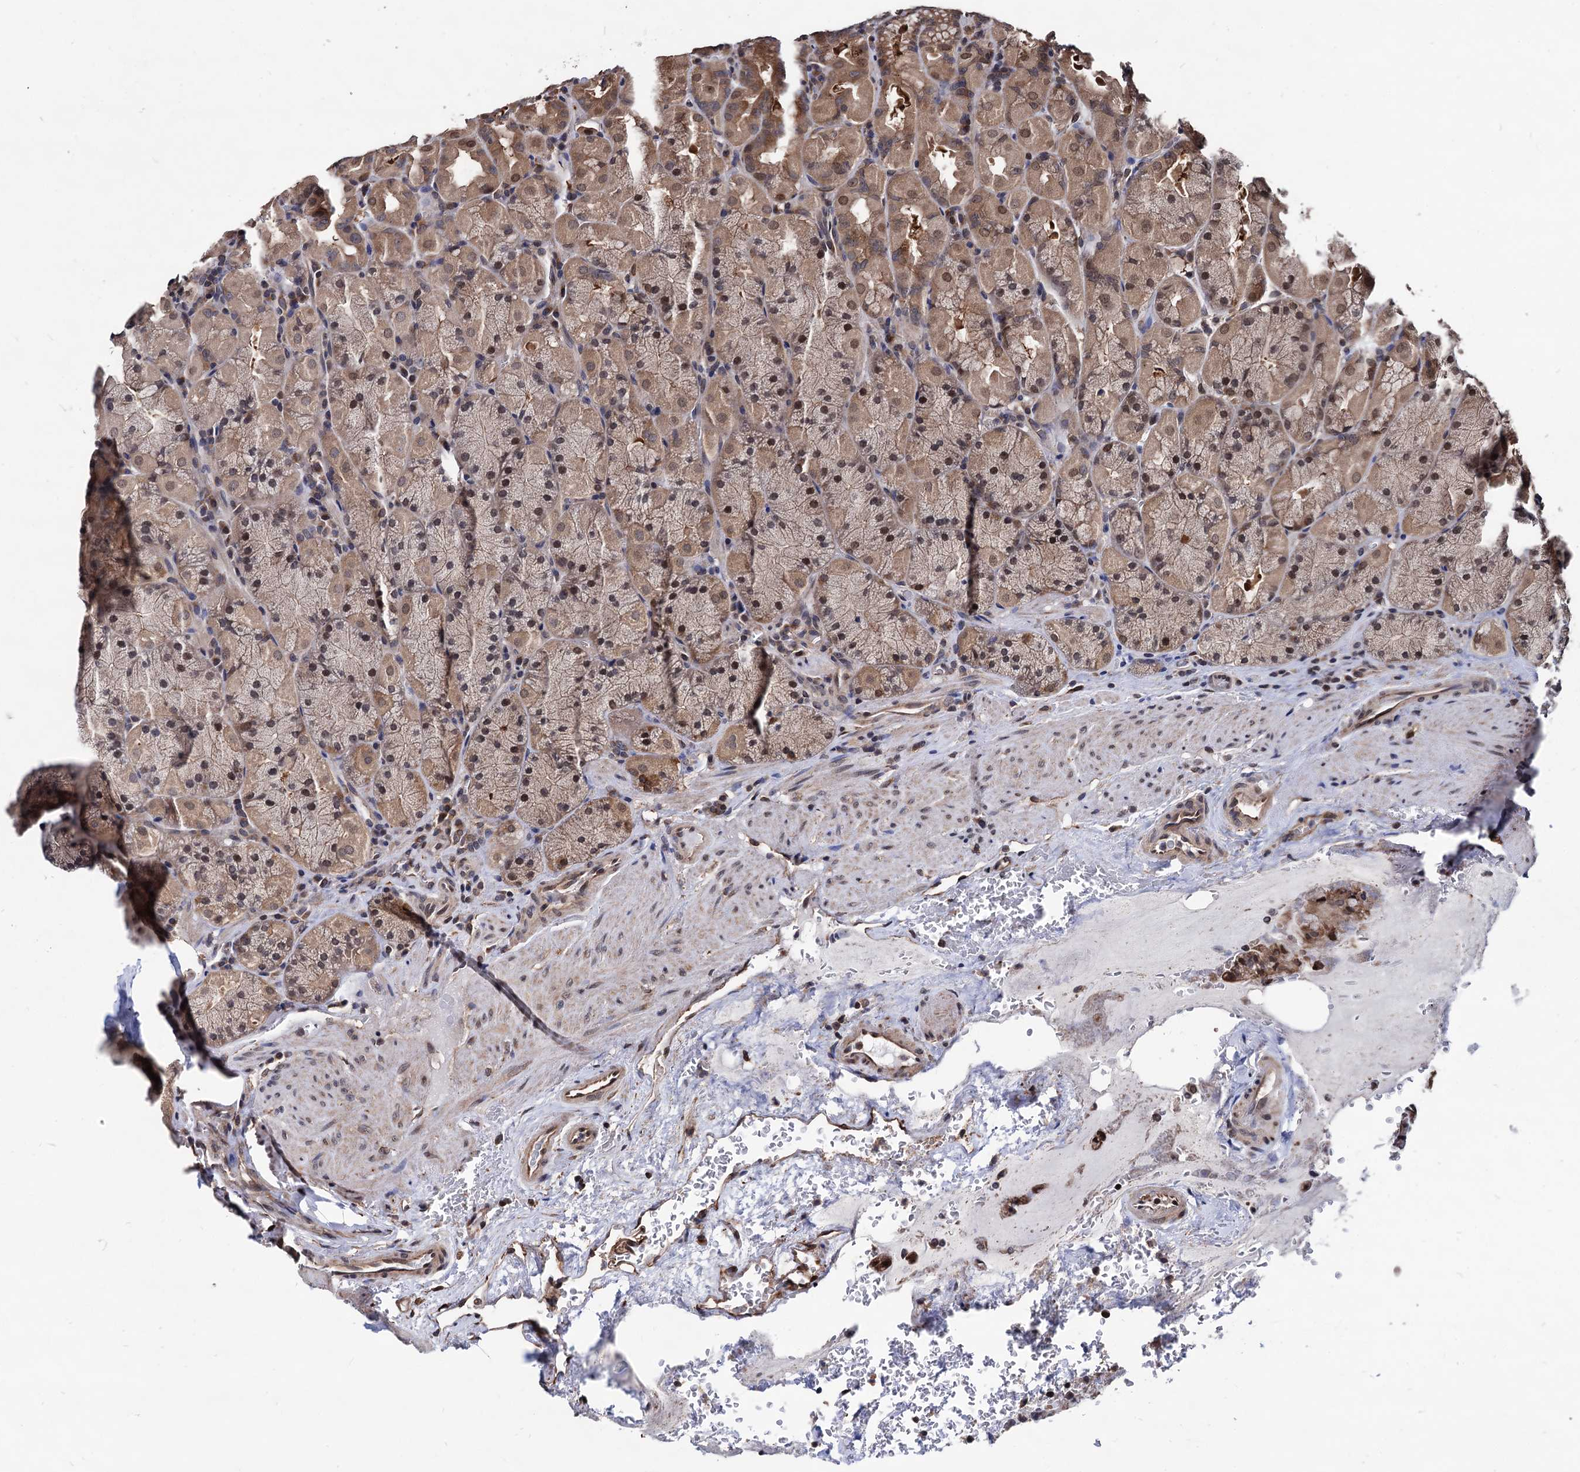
{"staining": {"intensity": "strong", "quantity": ">75%", "location": "cytoplasmic/membranous,nuclear"}, "tissue": "stomach", "cell_type": "Glandular cells", "image_type": "normal", "snomed": [{"axis": "morphology", "description": "Normal tissue, NOS"}, {"axis": "topography", "description": "Stomach, upper"}, {"axis": "topography", "description": "Stomach, lower"}], "caption": "A micrograph showing strong cytoplasmic/membranous,nuclear expression in about >75% of glandular cells in normal stomach, as visualized by brown immunohistochemical staining.", "gene": "ANKRD12", "patient": {"sex": "male", "age": 80}}